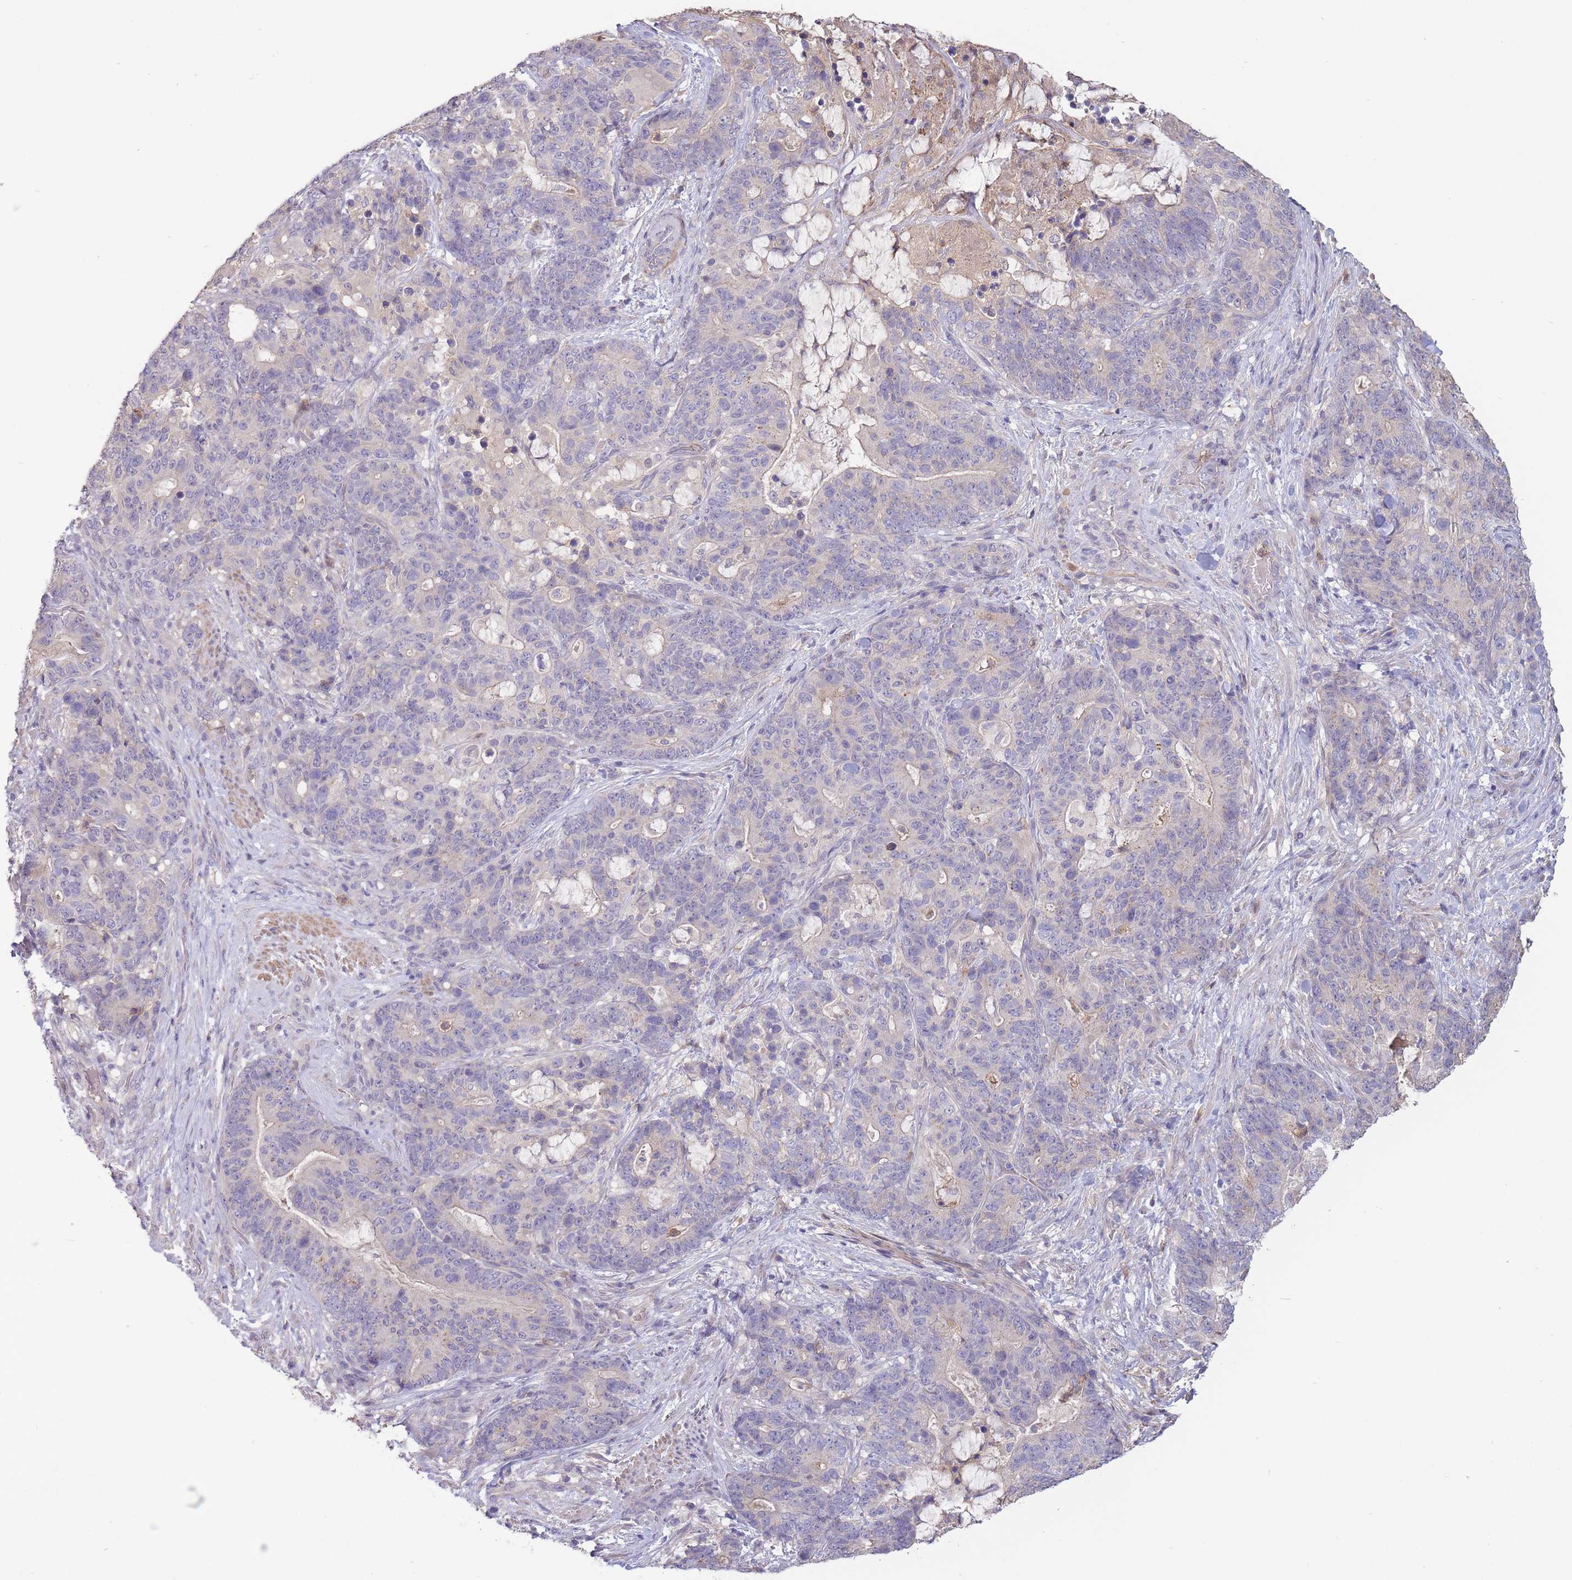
{"staining": {"intensity": "negative", "quantity": "none", "location": "none"}, "tissue": "stomach cancer", "cell_type": "Tumor cells", "image_type": "cancer", "snomed": [{"axis": "morphology", "description": "Normal tissue, NOS"}, {"axis": "morphology", "description": "Adenocarcinoma, NOS"}, {"axis": "topography", "description": "Stomach"}], "caption": "Immunohistochemical staining of stomach adenocarcinoma displays no significant staining in tumor cells. The staining was performed using DAB to visualize the protein expression in brown, while the nuclei were stained in blue with hematoxylin (Magnification: 20x).", "gene": "ZNF304", "patient": {"sex": "female", "age": 64}}